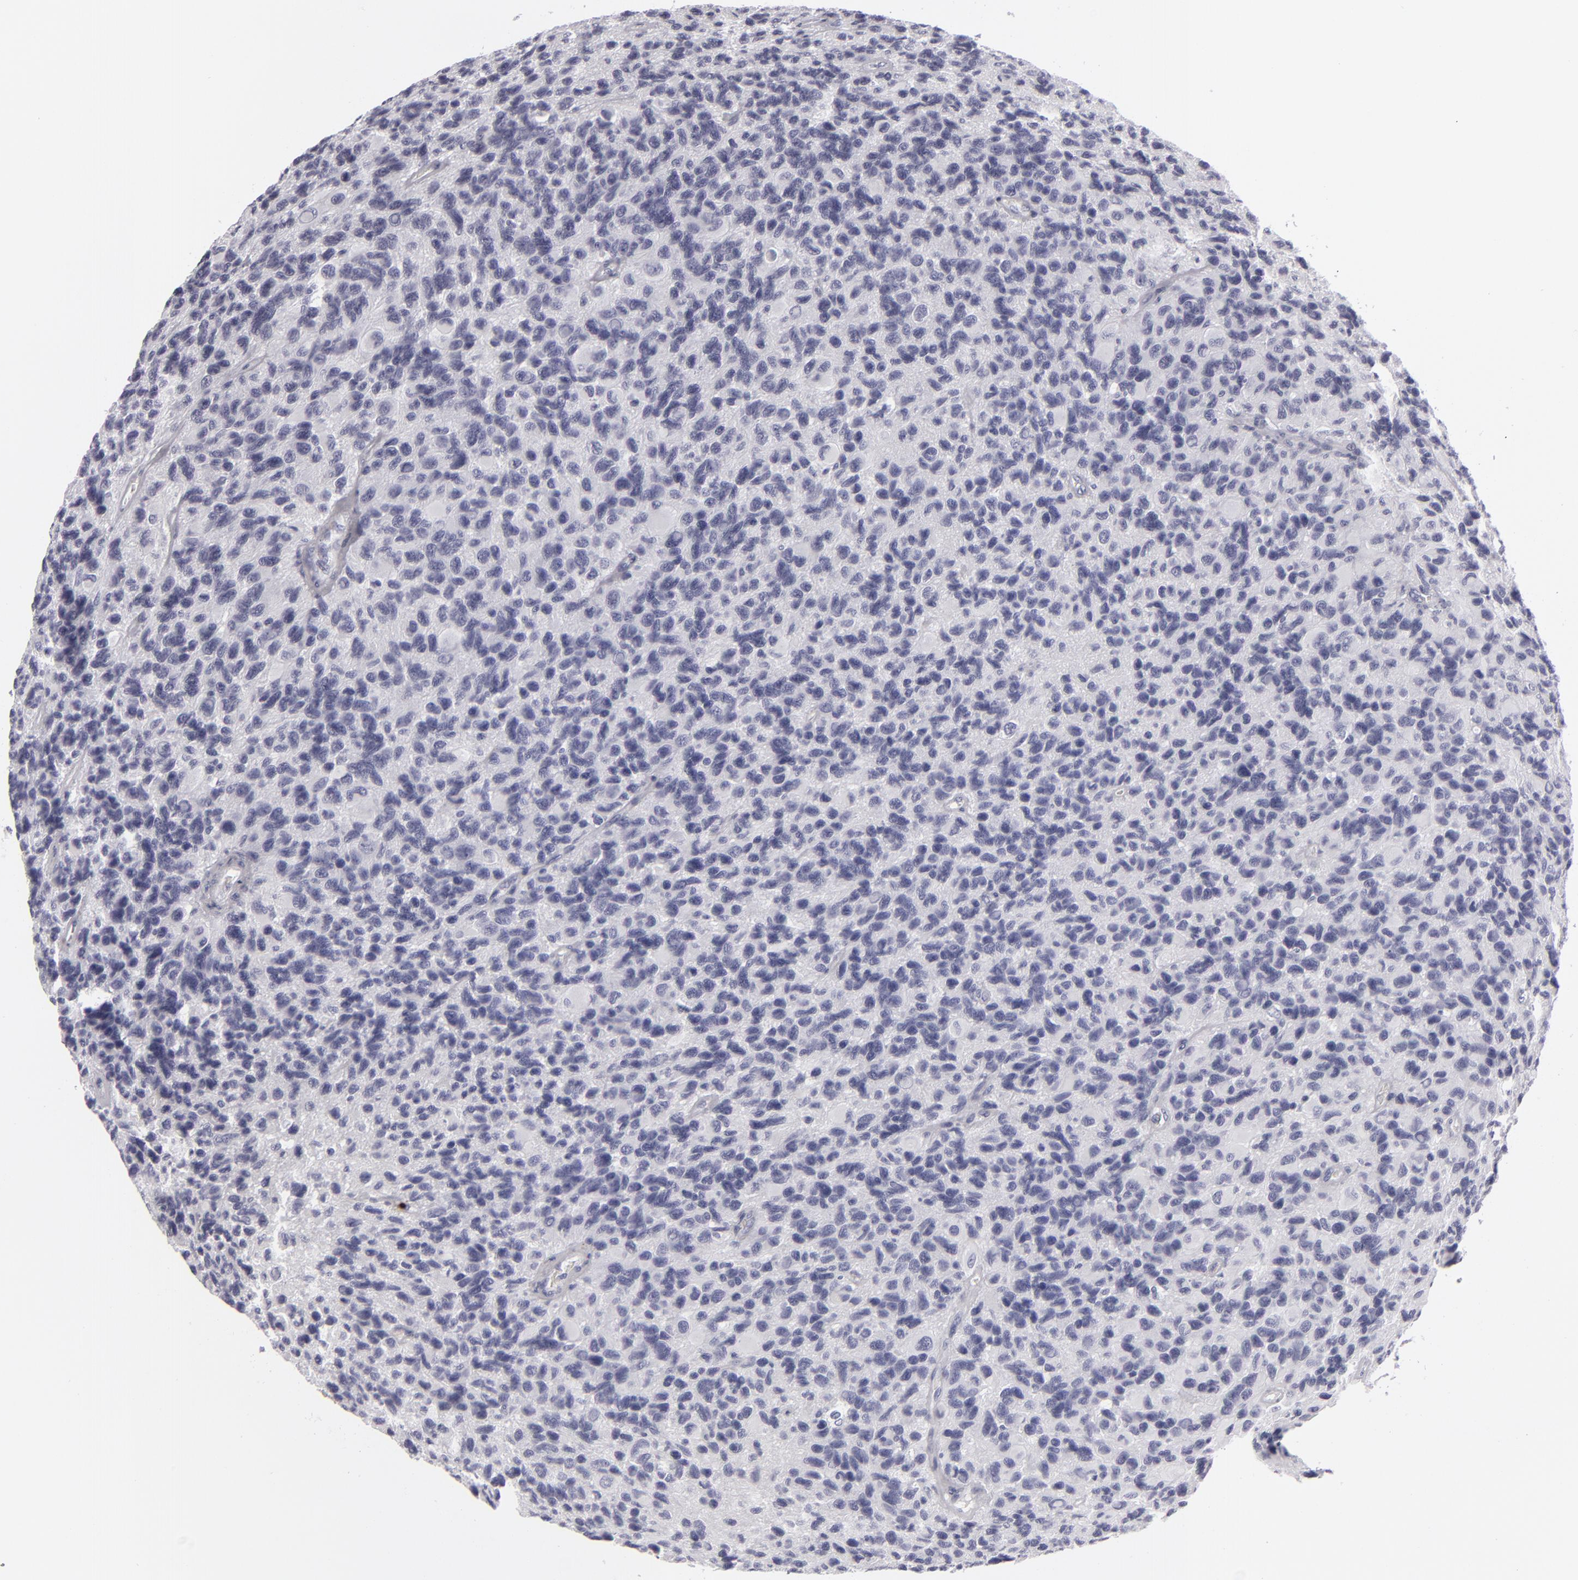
{"staining": {"intensity": "negative", "quantity": "none", "location": "none"}, "tissue": "glioma", "cell_type": "Tumor cells", "image_type": "cancer", "snomed": [{"axis": "morphology", "description": "Glioma, malignant, High grade"}, {"axis": "topography", "description": "Brain"}], "caption": "DAB (3,3'-diaminobenzidine) immunohistochemical staining of human glioma reveals no significant expression in tumor cells. (Brightfield microscopy of DAB (3,3'-diaminobenzidine) immunohistochemistry at high magnification).", "gene": "C9", "patient": {"sex": "male", "age": 77}}